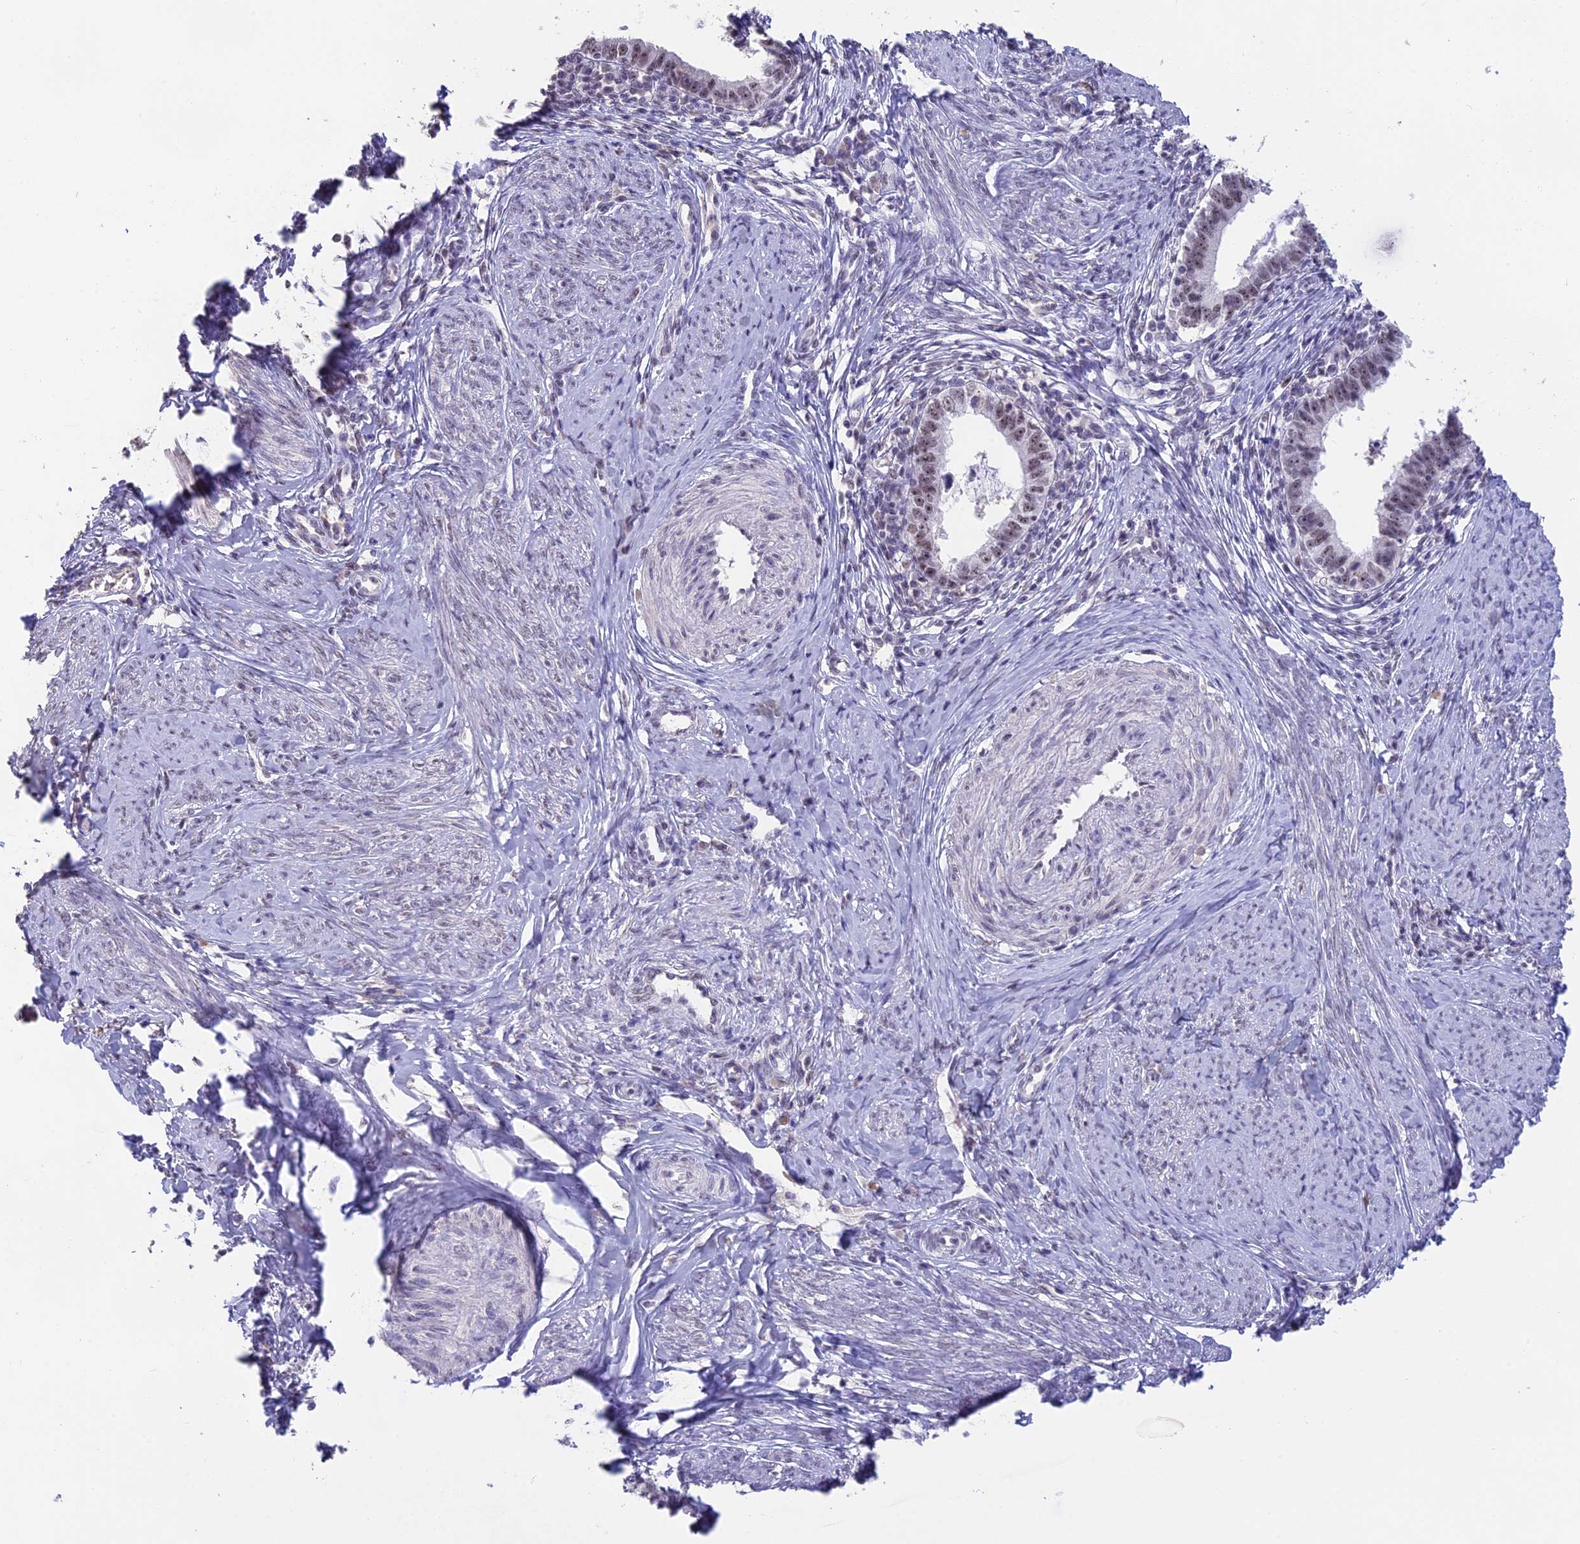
{"staining": {"intensity": "moderate", "quantity": "25%-75%", "location": "nuclear"}, "tissue": "cervical cancer", "cell_type": "Tumor cells", "image_type": "cancer", "snomed": [{"axis": "morphology", "description": "Adenocarcinoma, NOS"}, {"axis": "topography", "description": "Cervix"}], "caption": "Human cervical cancer (adenocarcinoma) stained with a brown dye shows moderate nuclear positive expression in about 25%-75% of tumor cells.", "gene": "SETD2", "patient": {"sex": "female", "age": 36}}